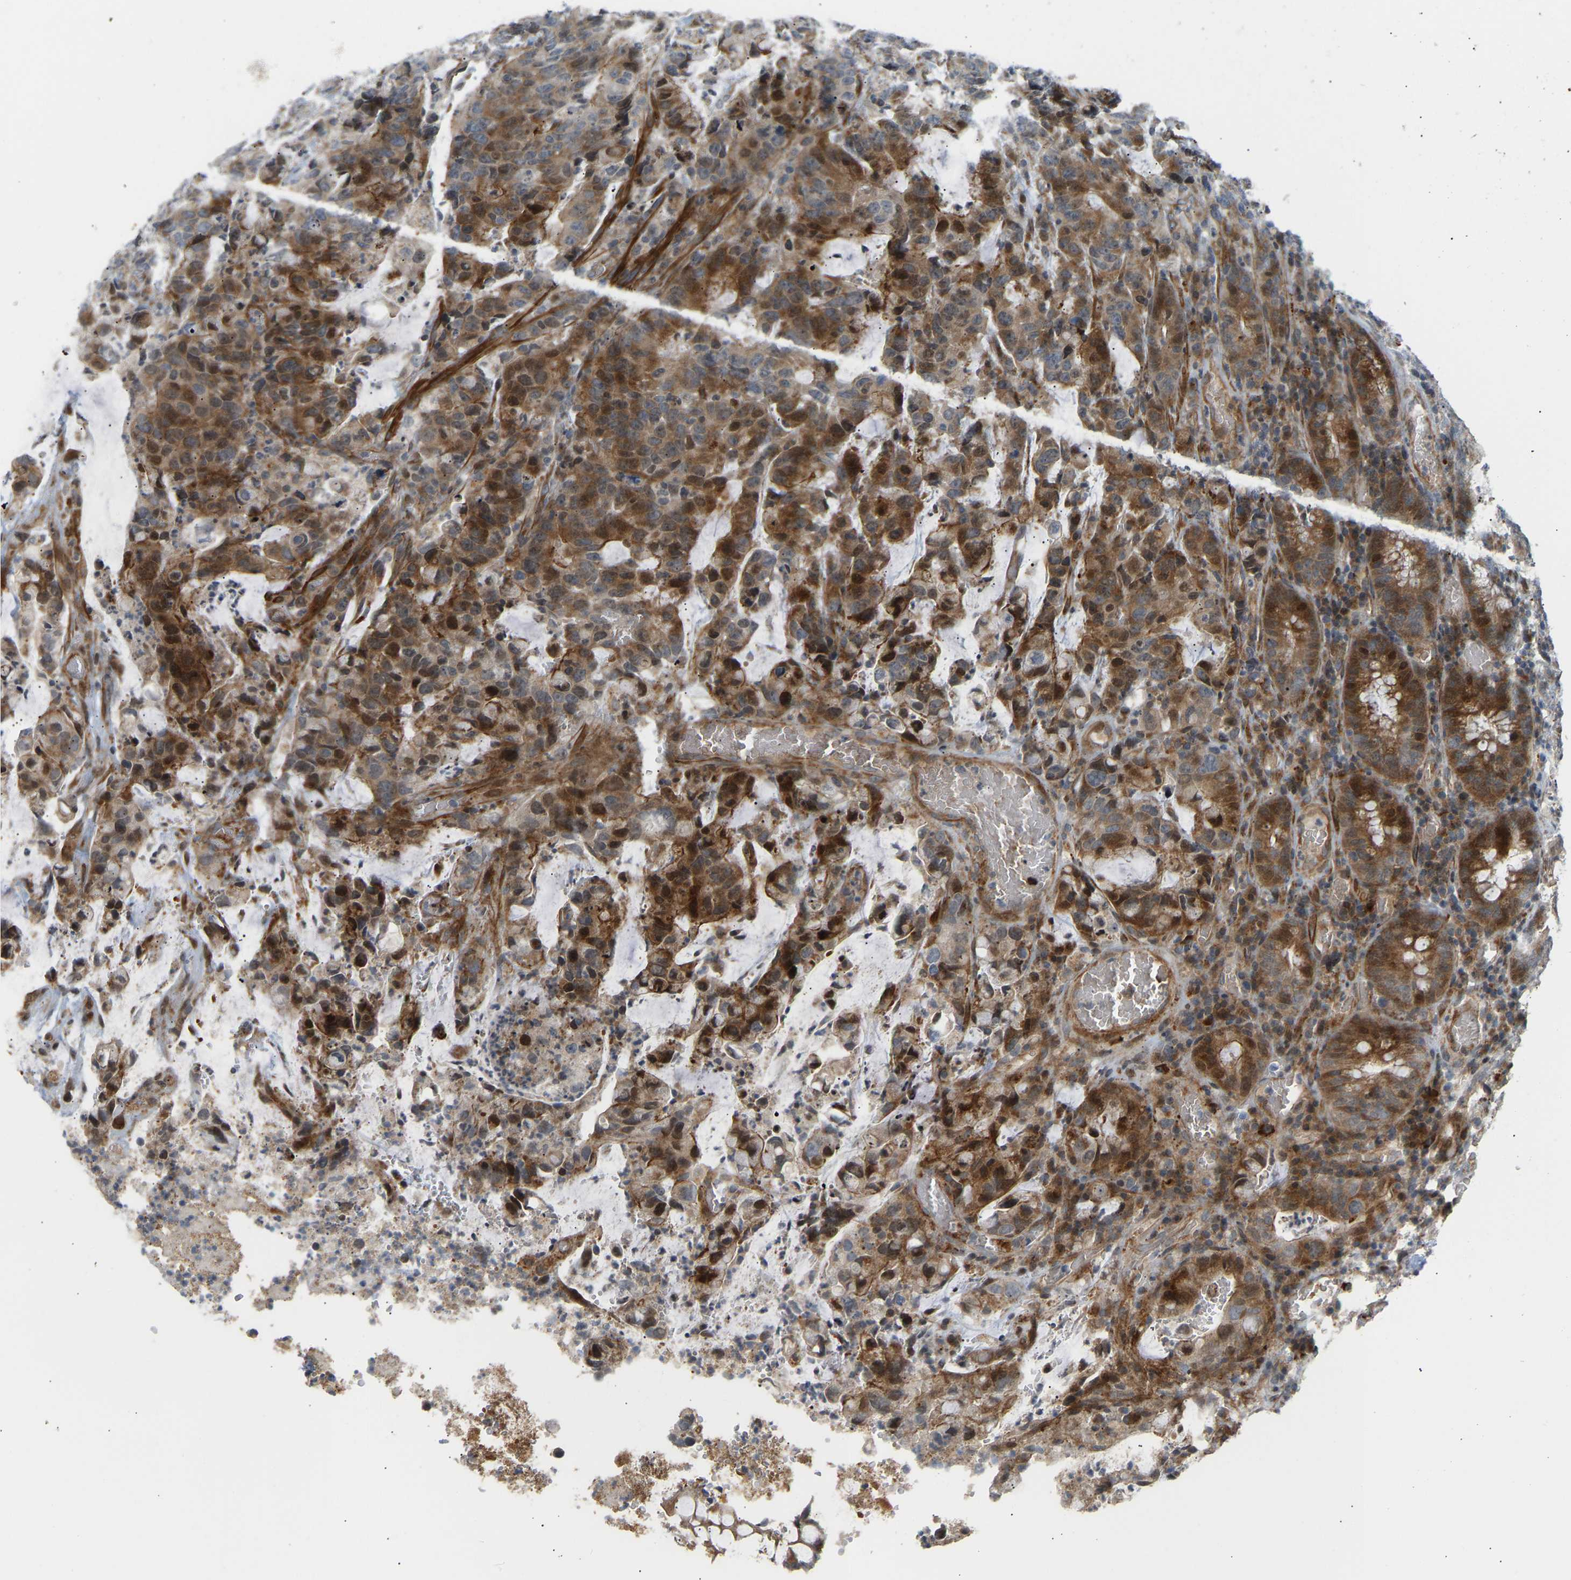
{"staining": {"intensity": "moderate", "quantity": ">75%", "location": "cytoplasmic/membranous"}, "tissue": "colorectal cancer", "cell_type": "Tumor cells", "image_type": "cancer", "snomed": [{"axis": "morphology", "description": "Adenocarcinoma, NOS"}, {"axis": "topography", "description": "Colon"}], "caption": "Moderate cytoplasmic/membranous staining for a protein is present in approximately >75% of tumor cells of colorectal cancer using immunohistochemistry (IHC).", "gene": "POGLUT2", "patient": {"sex": "female", "age": 86}}